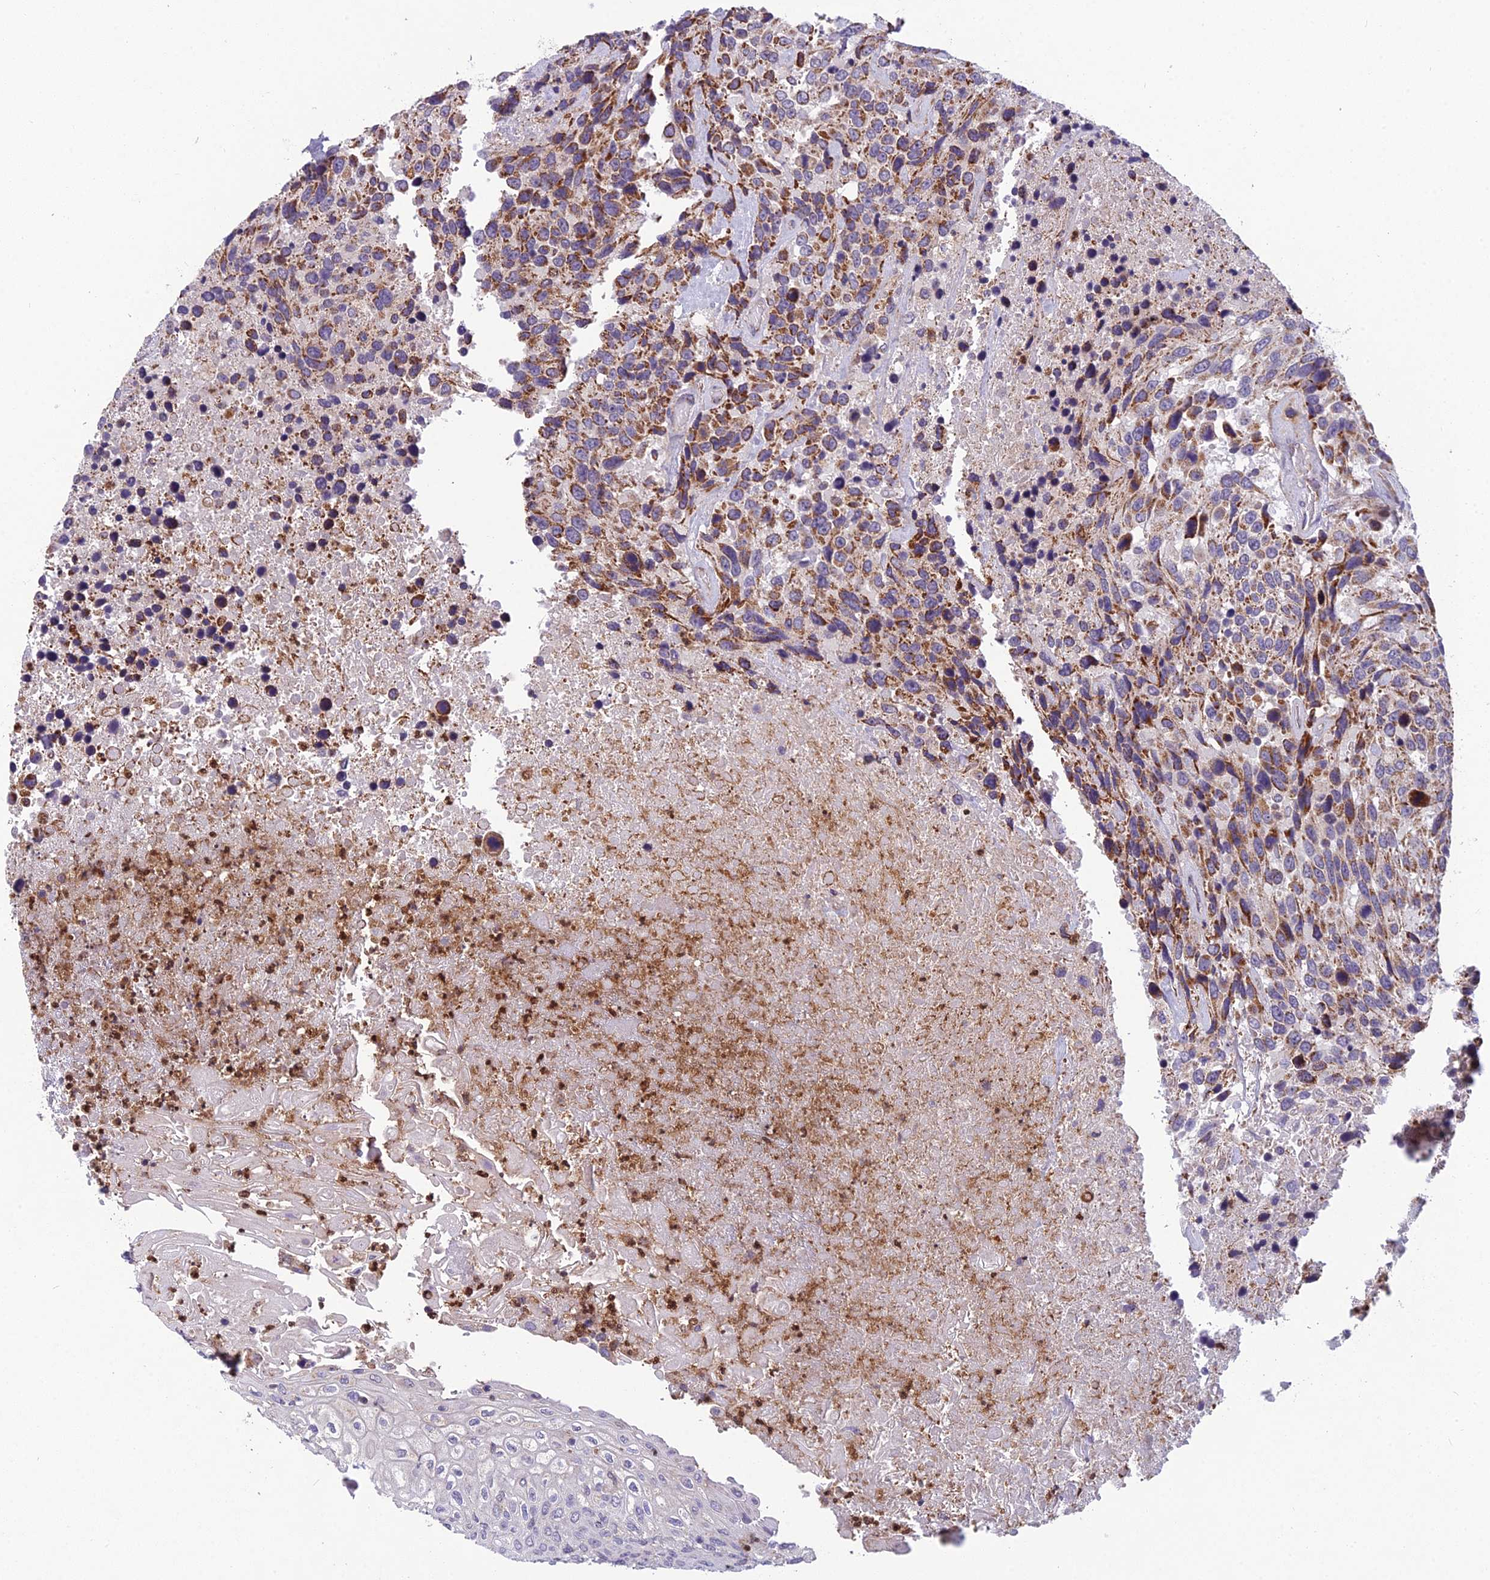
{"staining": {"intensity": "moderate", "quantity": ">75%", "location": "cytoplasmic/membranous"}, "tissue": "urothelial cancer", "cell_type": "Tumor cells", "image_type": "cancer", "snomed": [{"axis": "morphology", "description": "Urothelial carcinoma, High grade"}, {"axis": "topography", "description": "Urinary bladder"}], "caption": "An immunohistochemistry histopathology image of neoplastic tissue is shown. Protein staining in brown labels moderate cytoplasmic/membranous positivity in urothelial cancer within tumor cells.", "gene": "ENSG00000188897", "patient": {"sex": "female", "age": 70}}